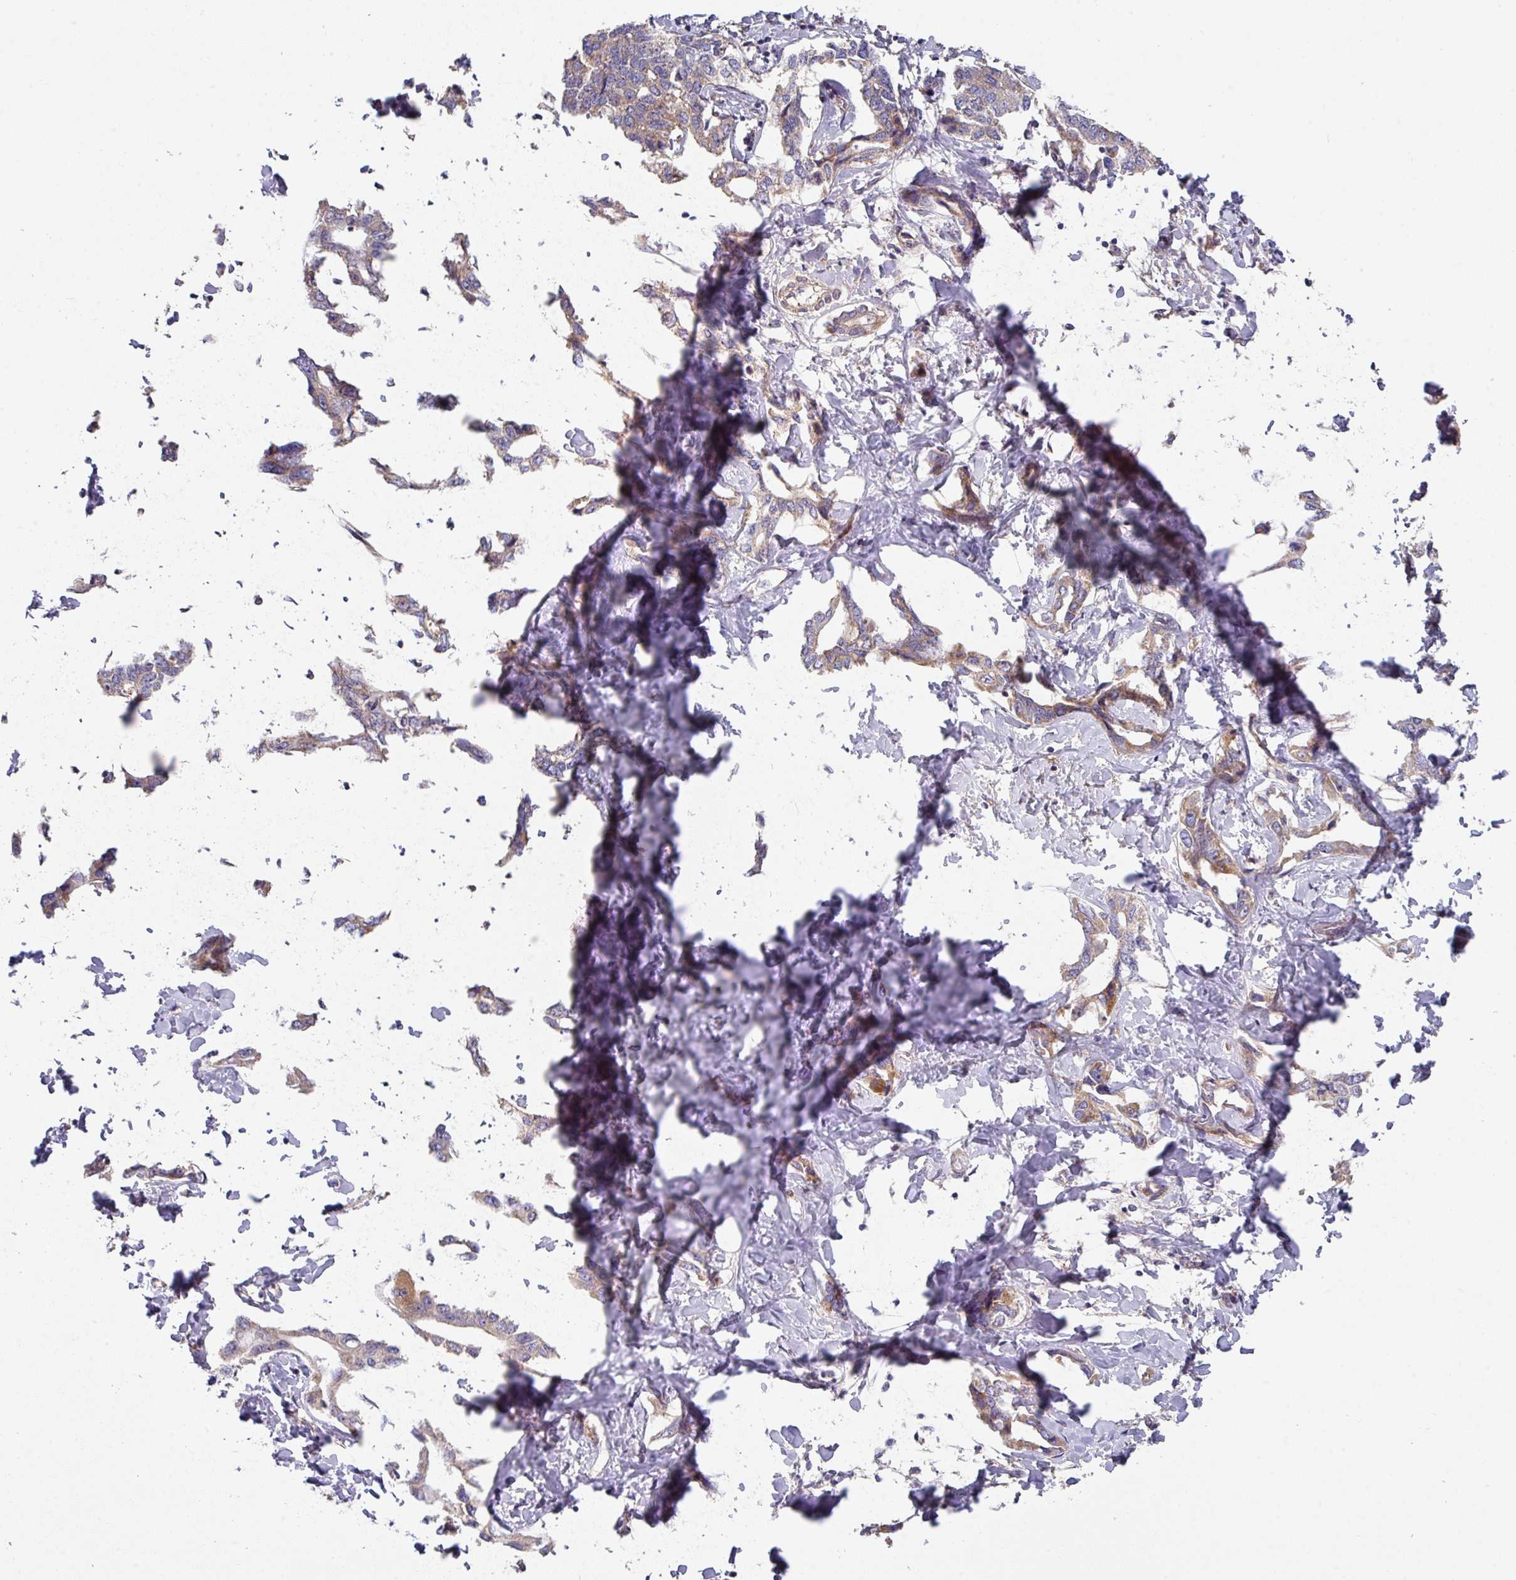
{"staining": {"intensity": "moderate", "quantity": "25%-75%", "location": "cytoplasmic/membranous"}, "tissue": "liver cancer", "cell_type": "Tumor cells", "image_type": "cancer", "snomed": [{"axis": "morphology", "description": "Cholangiocarcinoma"}, {"axis": "topography", "description": "Liver"}], "caption": "Tumor cells exhibit medium levels of moderate cytoplasmic/membranous positivity in about 25%-75% of cells in cholangiocarcinoma (liver).", "gene": "DCAF12L2", "patient": {"sex": "male", "age": 59}}